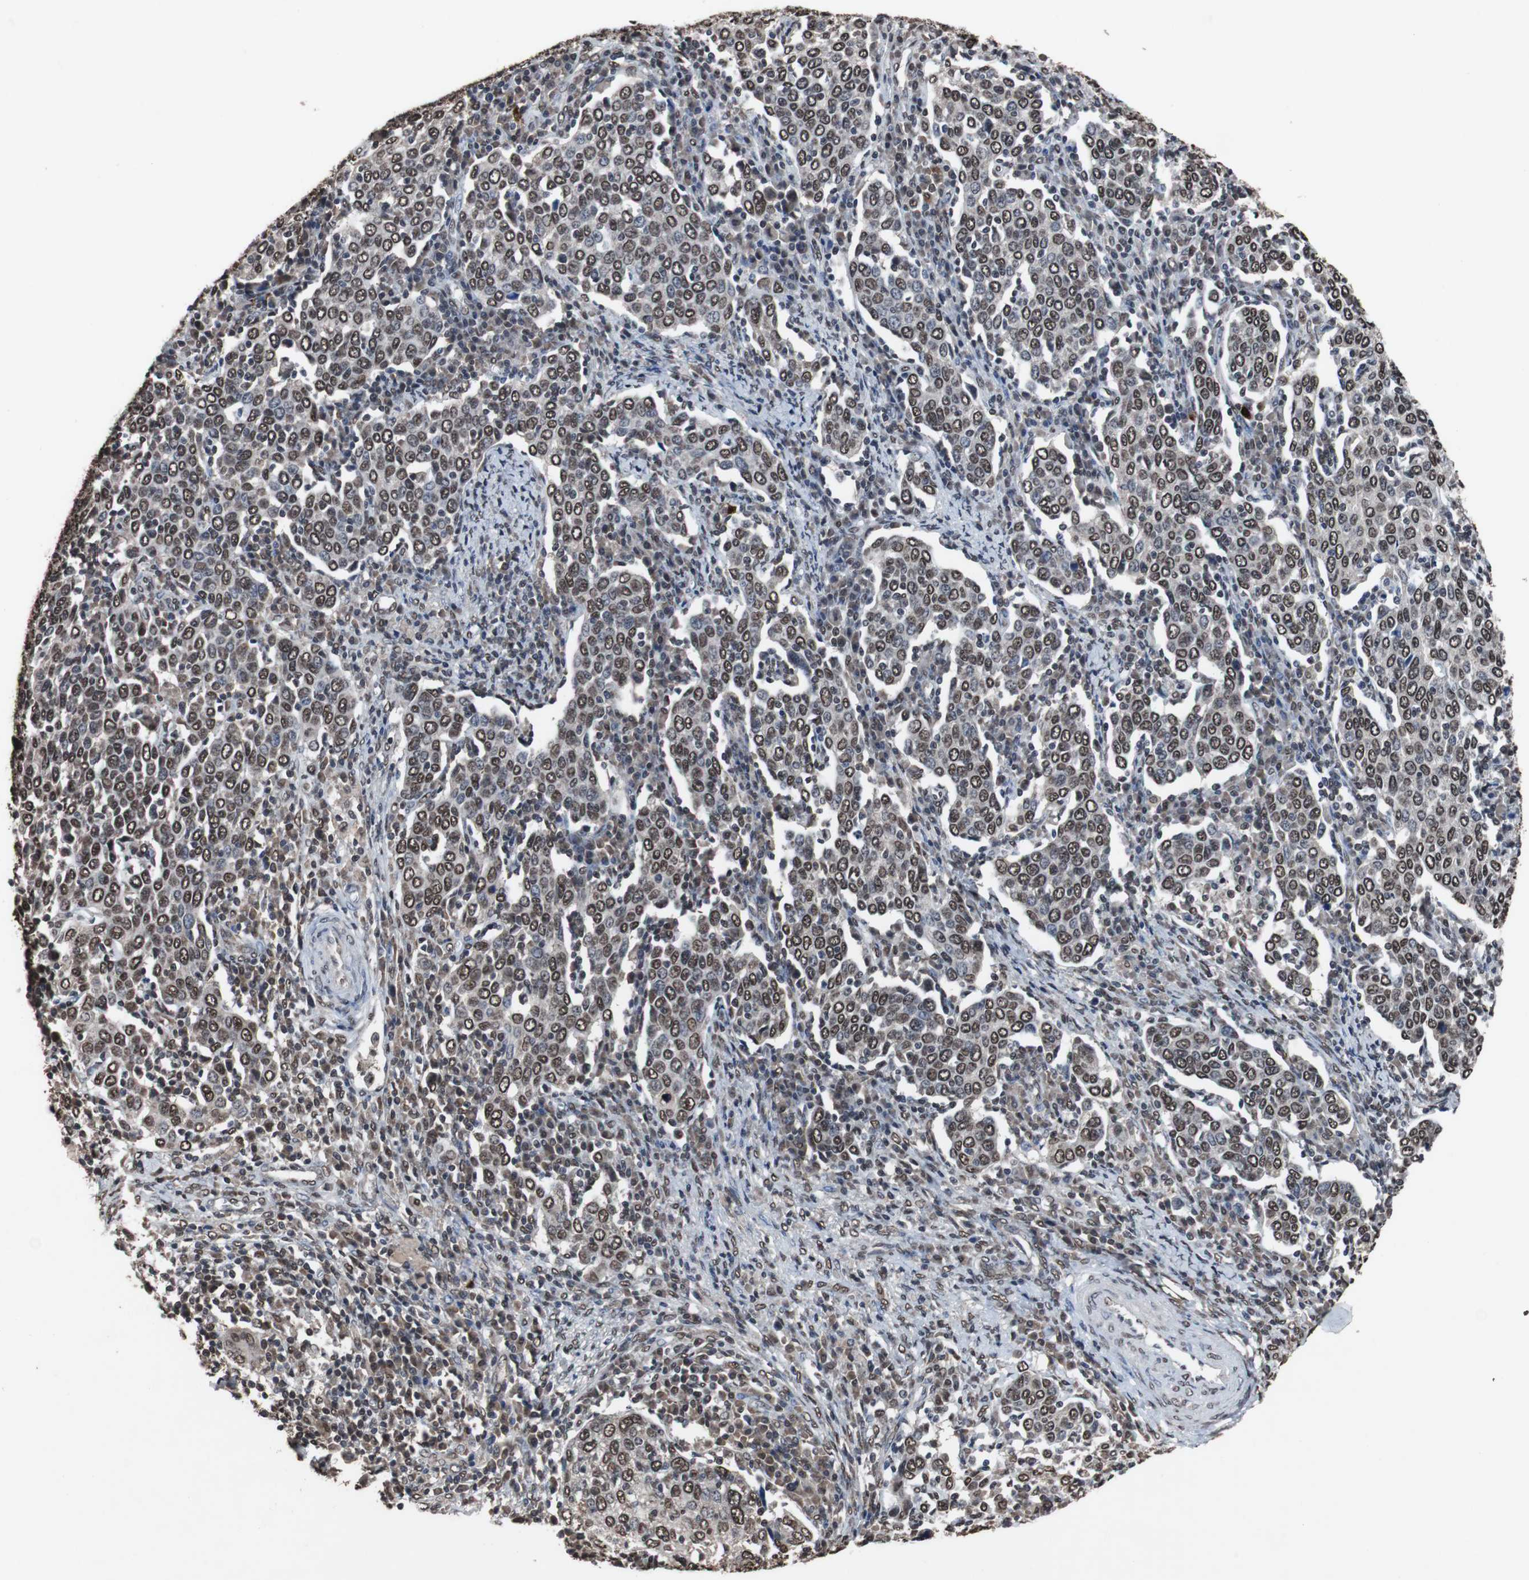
{"staining": {"intensity": "moderate", "quantity": ">75%", "location": "nuclear"}, "tissue": "cervical cancer", "cell_type": "Tumor cells", "image_type": "cancer", "snomed": [{"axis": "morphology", "description": "Squamous cell carcinoma, NOS"}, {"axis": "topography", "description": "Cervix"}], "caption": "A histopathology image of human cervical squamous cell carcinoma stained for a protein displays moderate nuclear brown staining in tumor cells.", "gene": "MED27", "patient": {"sex": "female", "age": 40}}